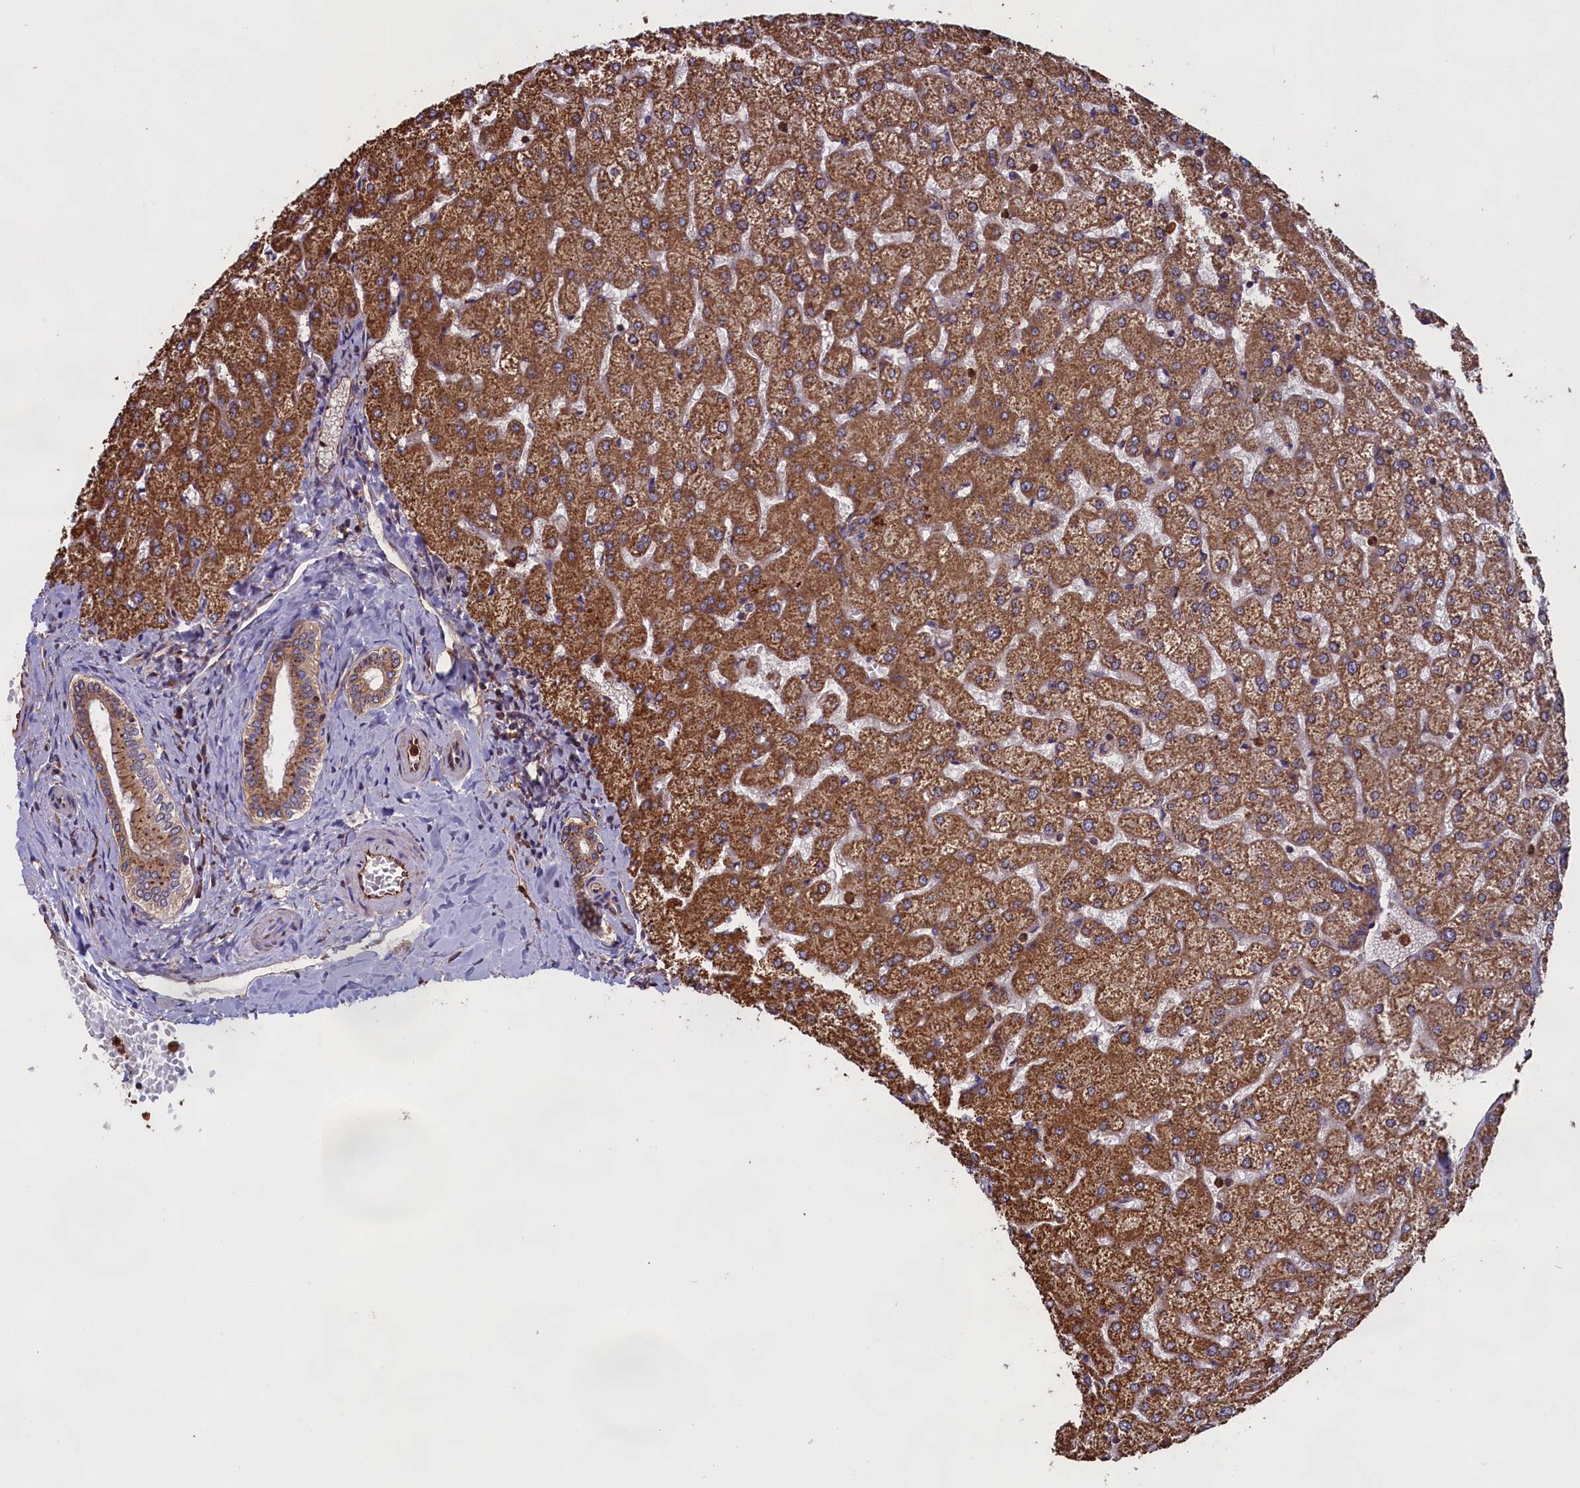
{"staining": {"intensity": "moderate", "quantity": ">75%", "location": "cytoplasmic/membranous"}, "tissue": "liver", "cell_type": "Cholangiocytes", "image_type": "normal", "snomed": [{"axis": "morphology", "description": "Normal tissue, NOS"}, {"axis": "topography", "description": "Liver"}], "caption": "Brown immunohistochemical staining in normal liver displays moderate cytoplasmic/membranous positivity in about >75% of cholangiocytes.", "gene": "CCDC124", "patient": {"sex": "female", "age": 32}}